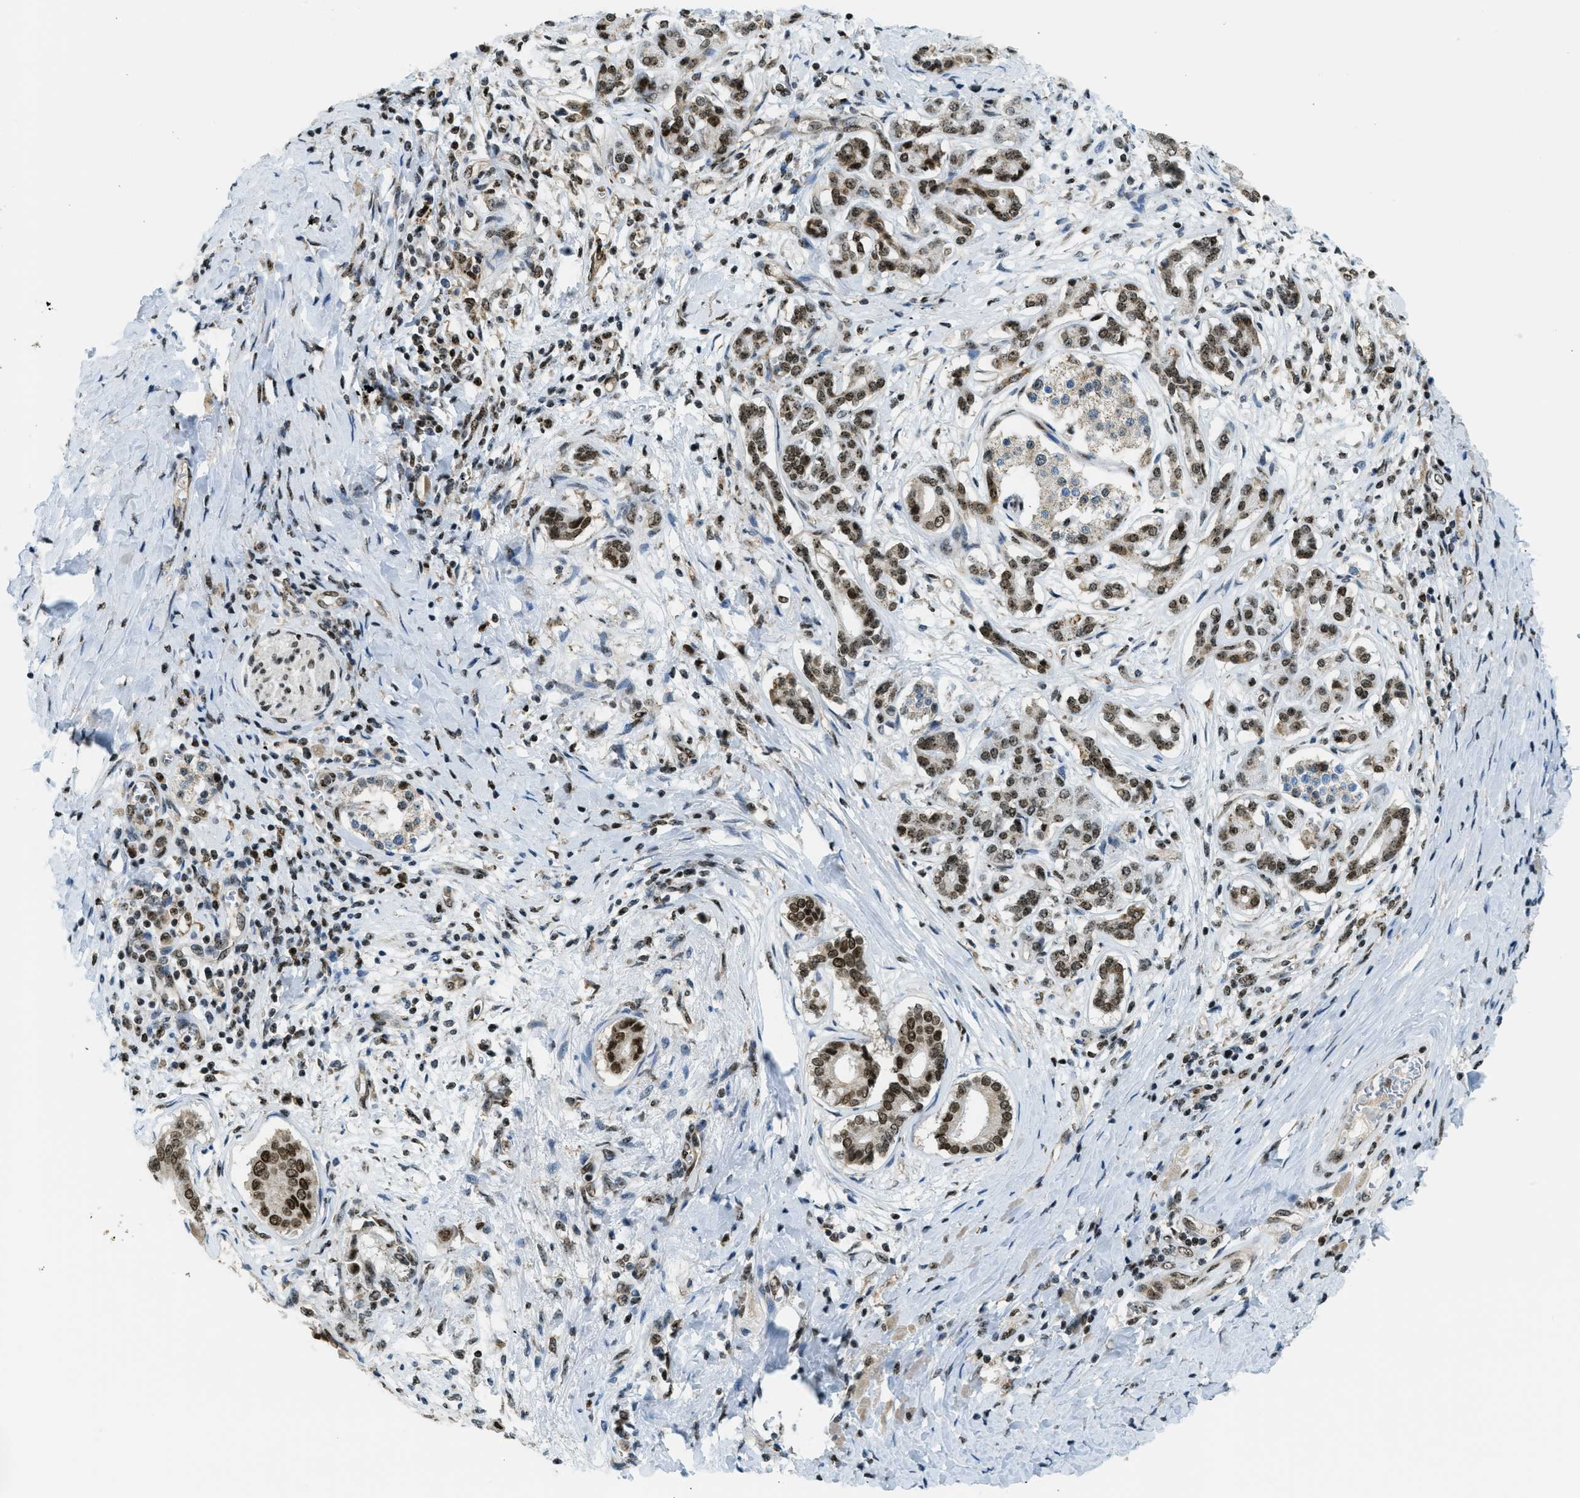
{"staining": {"intensity": "strong", "quantity": ">75%", "location": "nuclear"}, "tissue": "pancreatic cancer", "cell_type": "Tumor cells", "image_type": "cancer", "snomed": [{"axis": "morphology", "description": "Adenocarcinoma, NOS"}, {"axis": "topography", "description": "Pancreas"}], "caption": "IHC histopathology image of human pancreatic adenocarcinoma stained for a protein (brown), which demonstrates high levels of strong nuclear positivity in approximately >75% of tumor cells.", "gene": "SP100", "patient": {"sex": "male", "age": 55}}